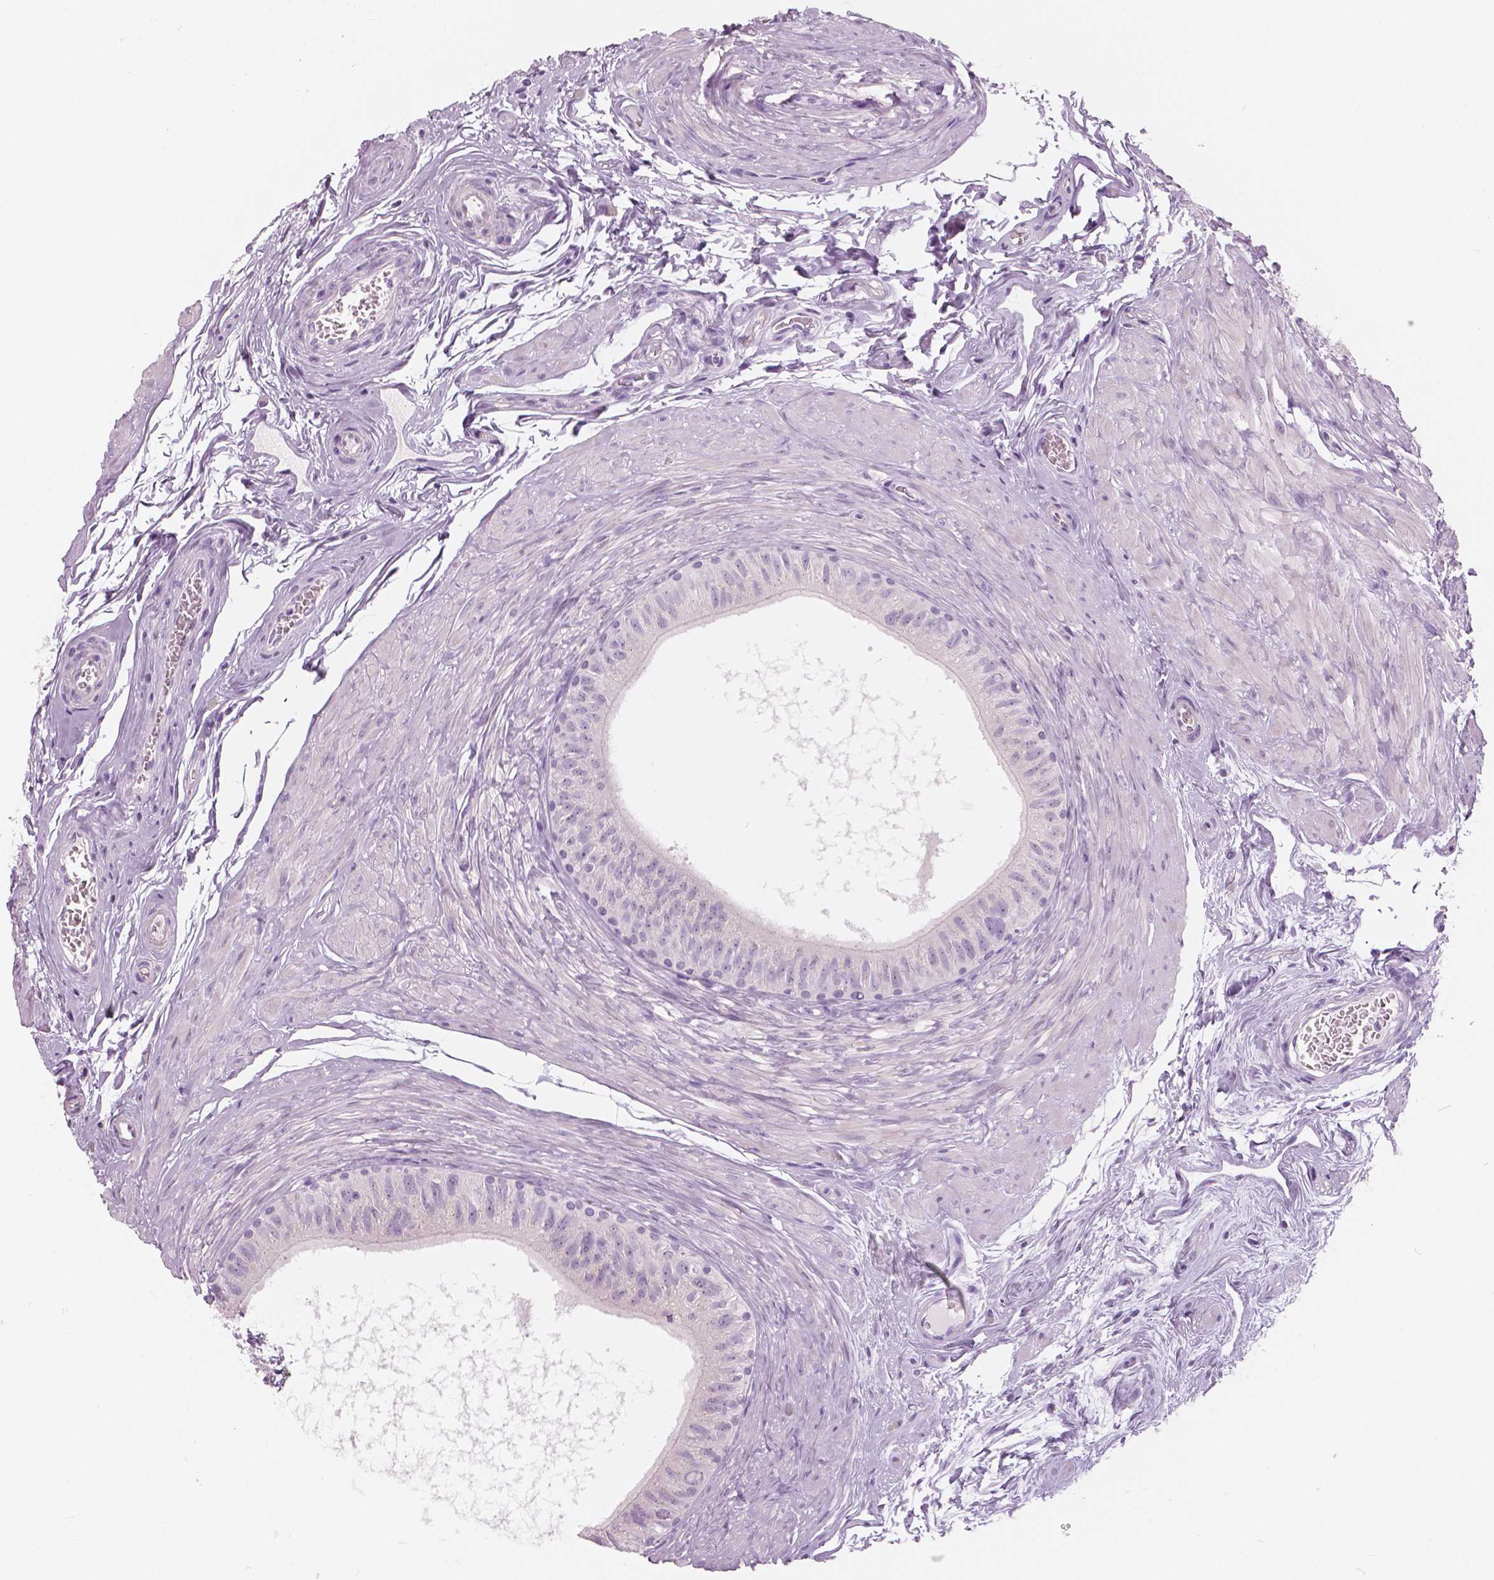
{"staining": {"intensity": "negative", "quantity": "none", "location": "none"}, "tissue": "epididymis", "cell_type": "Glandular cells", "image_type": "normal", "snomed": [{"axis": "morphology", "description": "Normal tissue, NOS"}, {"axis": "topography", "description": "Epididymis"}], "caption": "IHC of unremarkable epididymis demonstrates no staining in glandular cells.", "gene": "A4GNT", "patient": {"sex": "male", "age": 36}}